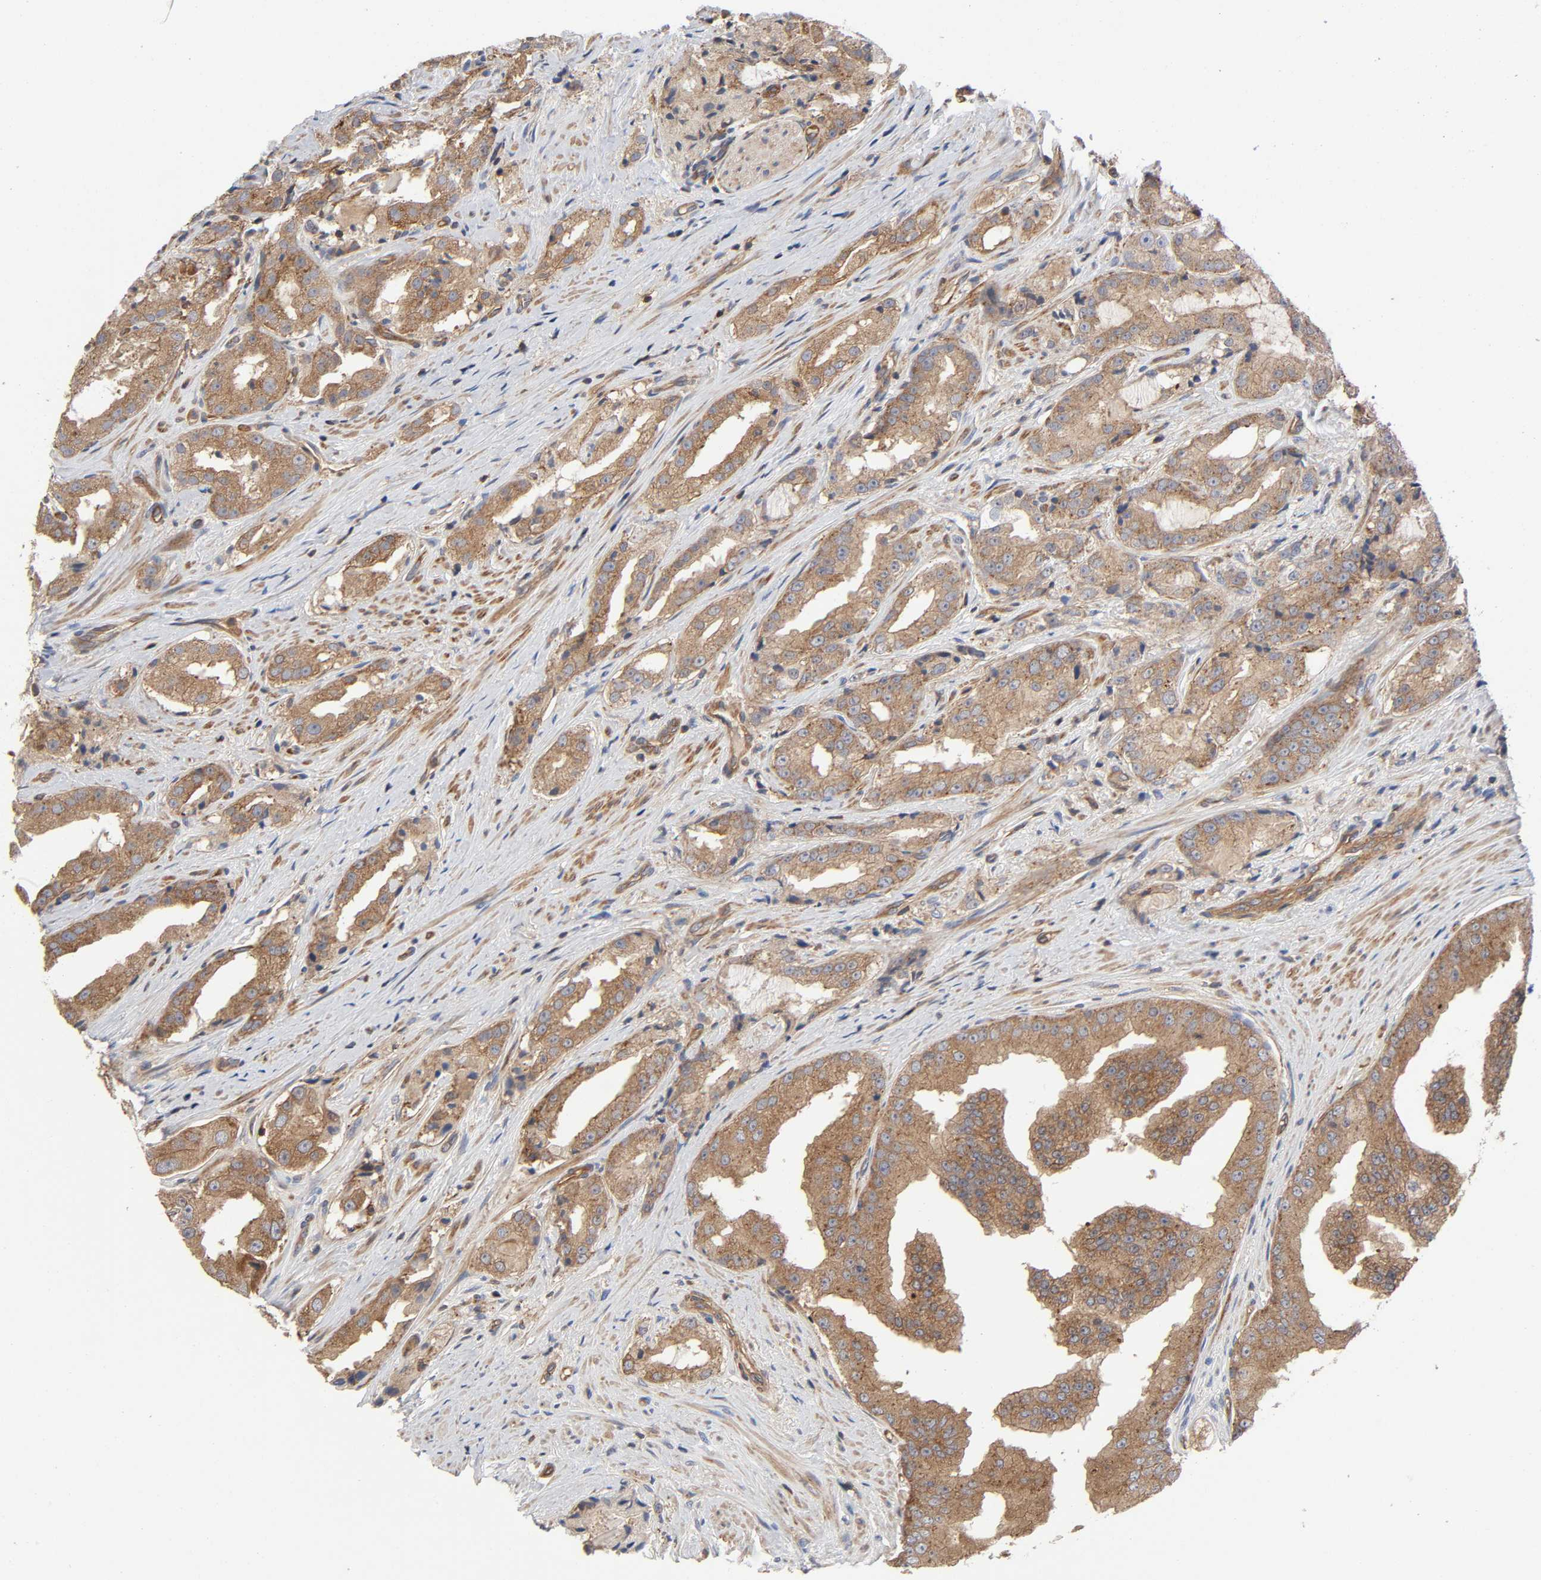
{"staining": {"intensity": "moderate", "quantity": "25%-75%", "location": "cytoplasmic/membranous"}, "tissue": "prostate cancer", "cell_type": "Tumor cells", "image_type": "cancer", "snomed": [{"axis": "morphology", "description": "Adenocarcinoma, High grade"}, {"axis": "topography", "description": "Prostate"}], "caption": "Immunohistochemical staining of human prostate high-grade adenocarcinoma displays moderate cytoplasmic/membranous protein expression in about 25%-75% of tumor cells.", "gene": "LAMTOR2", "patient": {"sex": "male", "age": 73}}